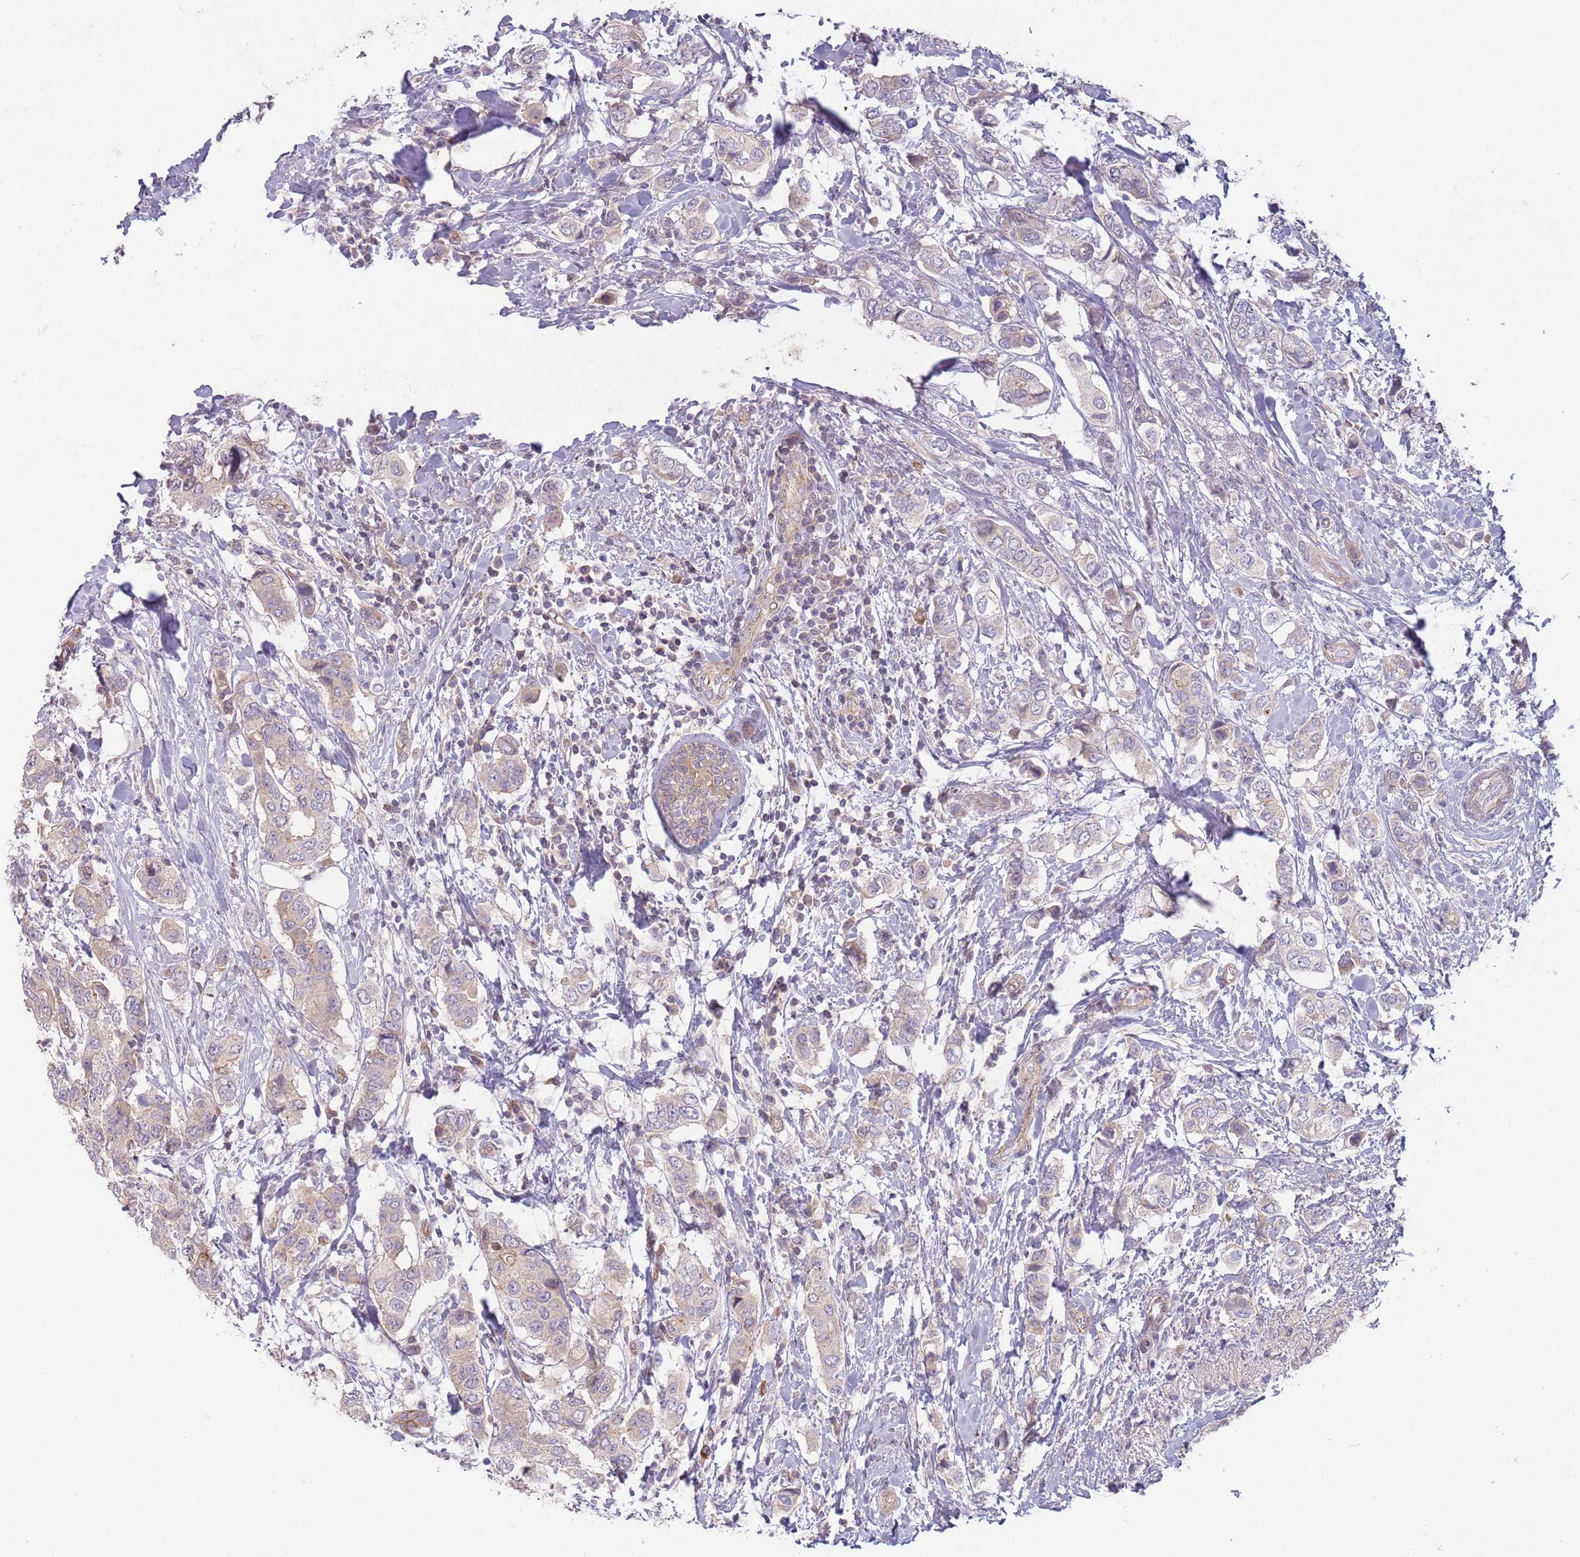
{"staining": {"intensity": "weak", "quantity": "<25%", "location": "cytoplasmic/membranous"}, "tissue": "breast cancer", "cell_type": "Tumor cells", "image_type": "cancer", "snomed": [{"axis": "morphology", "description": "Lobular carcinoma"}, {"axis": "topography", "description": "Breast"}], "caption": "A high-resolution photomicrograph shows immunohistochemistry (IHC) staining of breast cancer, which shows no significant staining in tumor cells.", "gene": "SAV1", "patient": {"sex": "female", "age": 51}}